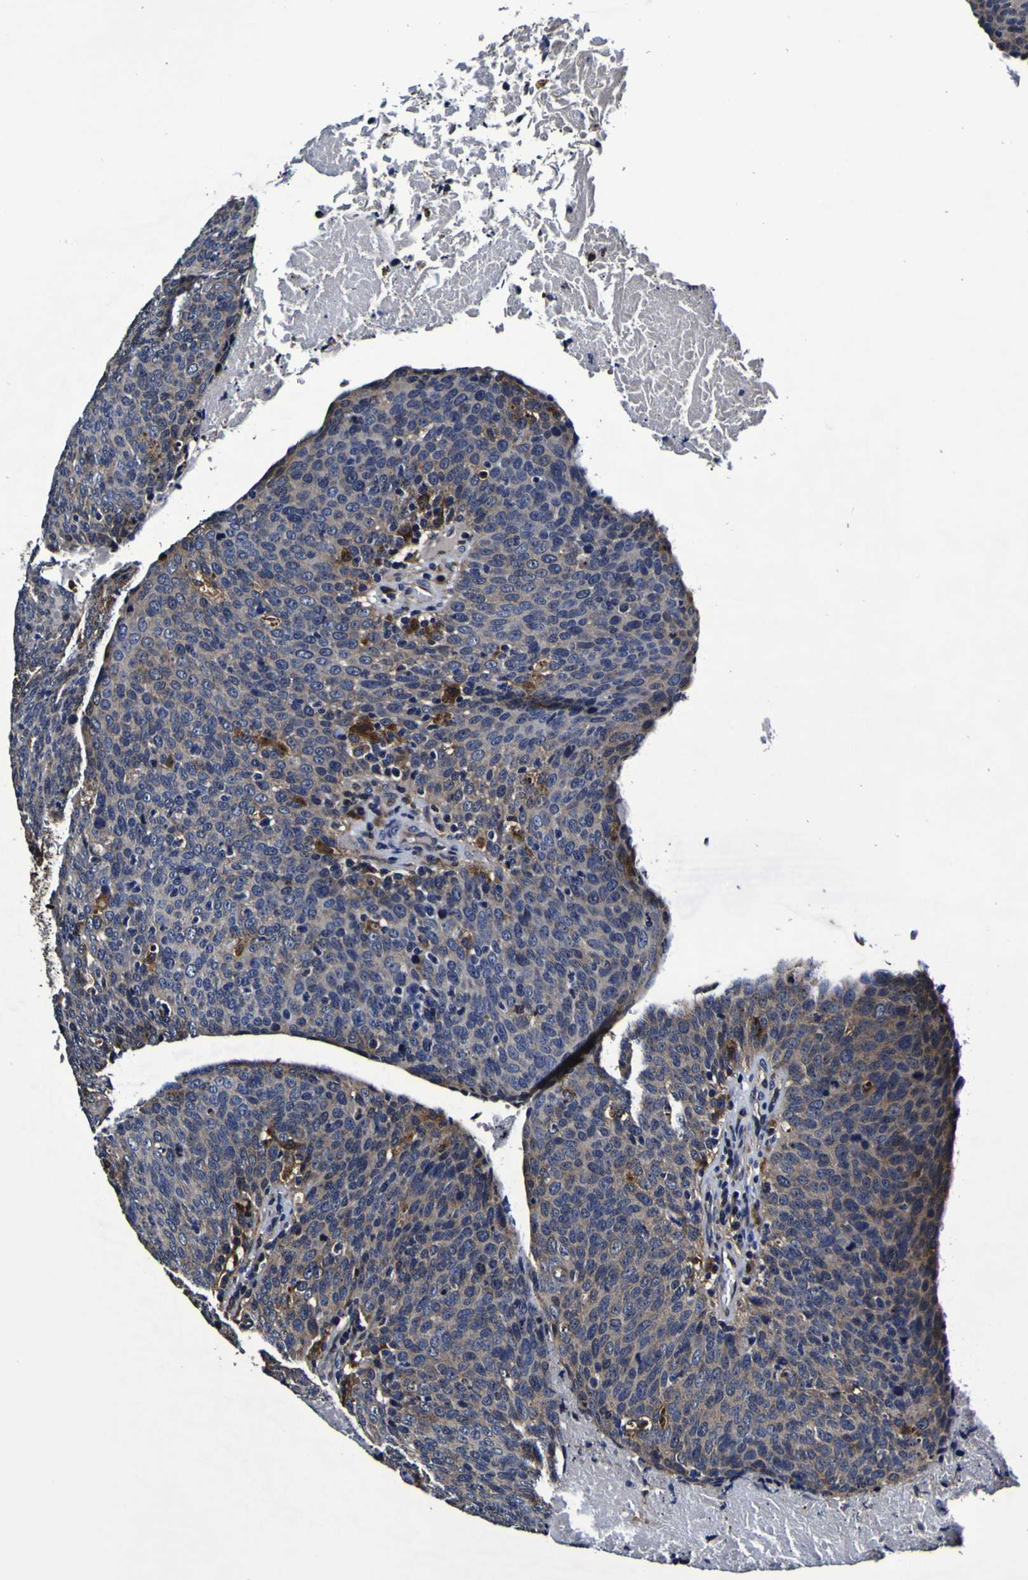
{"staining": {"intensity": "weak", "quantity": "25%-75%", "location": "cytoplasmic/membranous"}, "tissue": "head and neck cancer", "cell_type": "Tumor cells", "image_type": "cancer", "snomed": [{"axis": "morphology", "description": "Squamous cell carcinoma, NOS"}, {"axis": "morphology", "description": "Squamous cell carcinoma, metastatic, NOS"}, {"axis": "topography", "description": "Lymph node"}, {"axis": "topography", "description": "Head-Neck"}], "caption": "Head and neck metastatic squamous cell carcinoma tissue shows weak cytoplasmic/membranous expression in about 25%-75% of tumor cells, visualized by immunohistochemistry. (IHC, brightfield microscopy, high magnification).", "gene": "GPX1", "patient": {"sex": "male", "age": 62}}